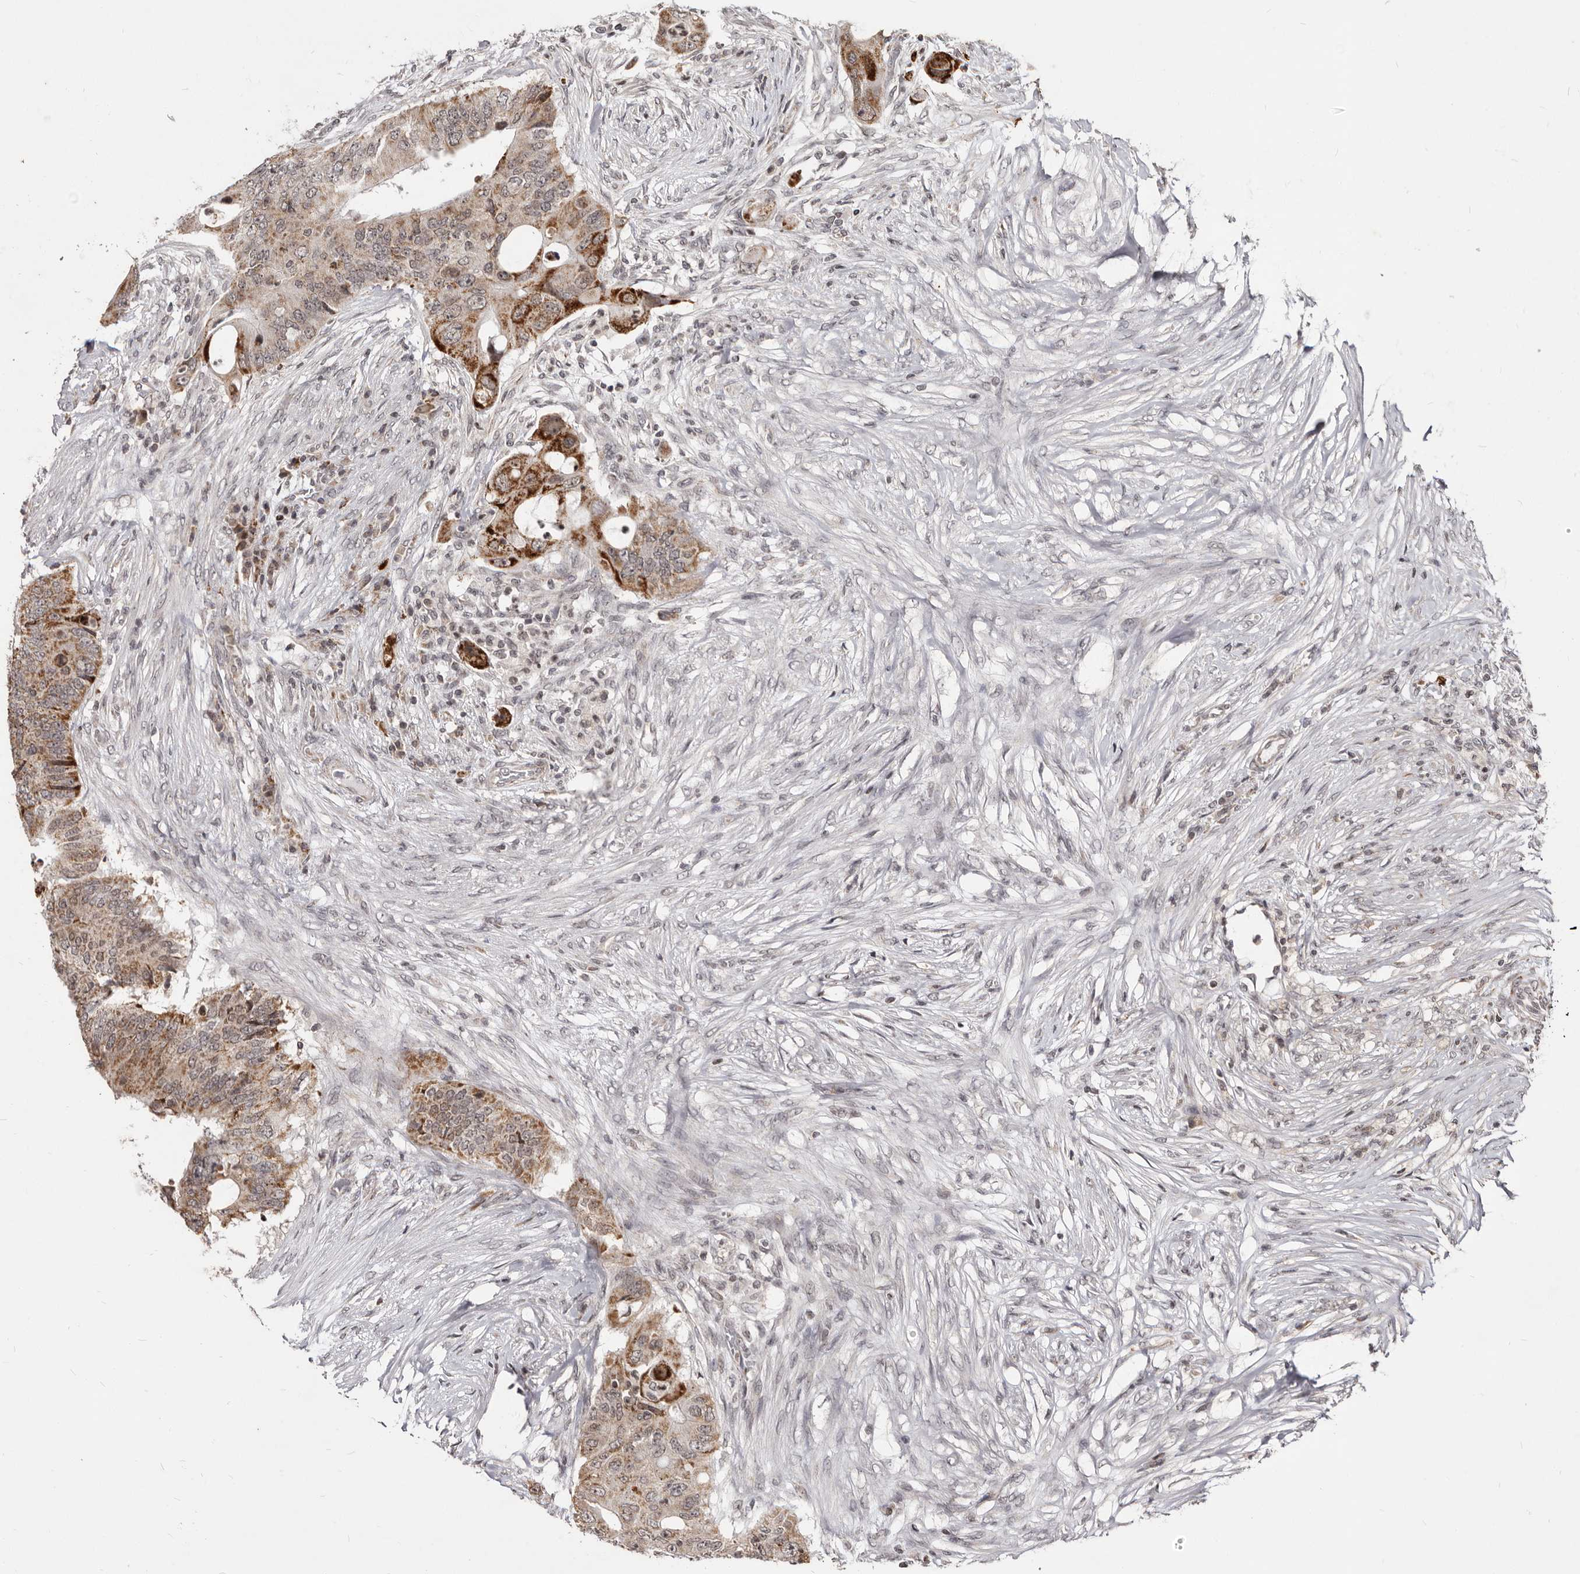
{"staining": {"intensity": "moderate", "quantity": ">75%", "location": "cytoplasmic/membranous"}, "tissue": "colorectal cancer", "cell_type": "Tumor cells", "image_type": "cancer", "snomed": [{"axis": "morphology", "description": "Adenocarcinoma, NOS"}, {"axis": "topography", "description": "Colon"}], "caption": "Moderate cytoplasmic/membranous protein expression is identified in approximately >75% of tumor cells in colorectal cancer.", "gene": "THUMPD1", "patient": {"sex": "male", "age": 71}}